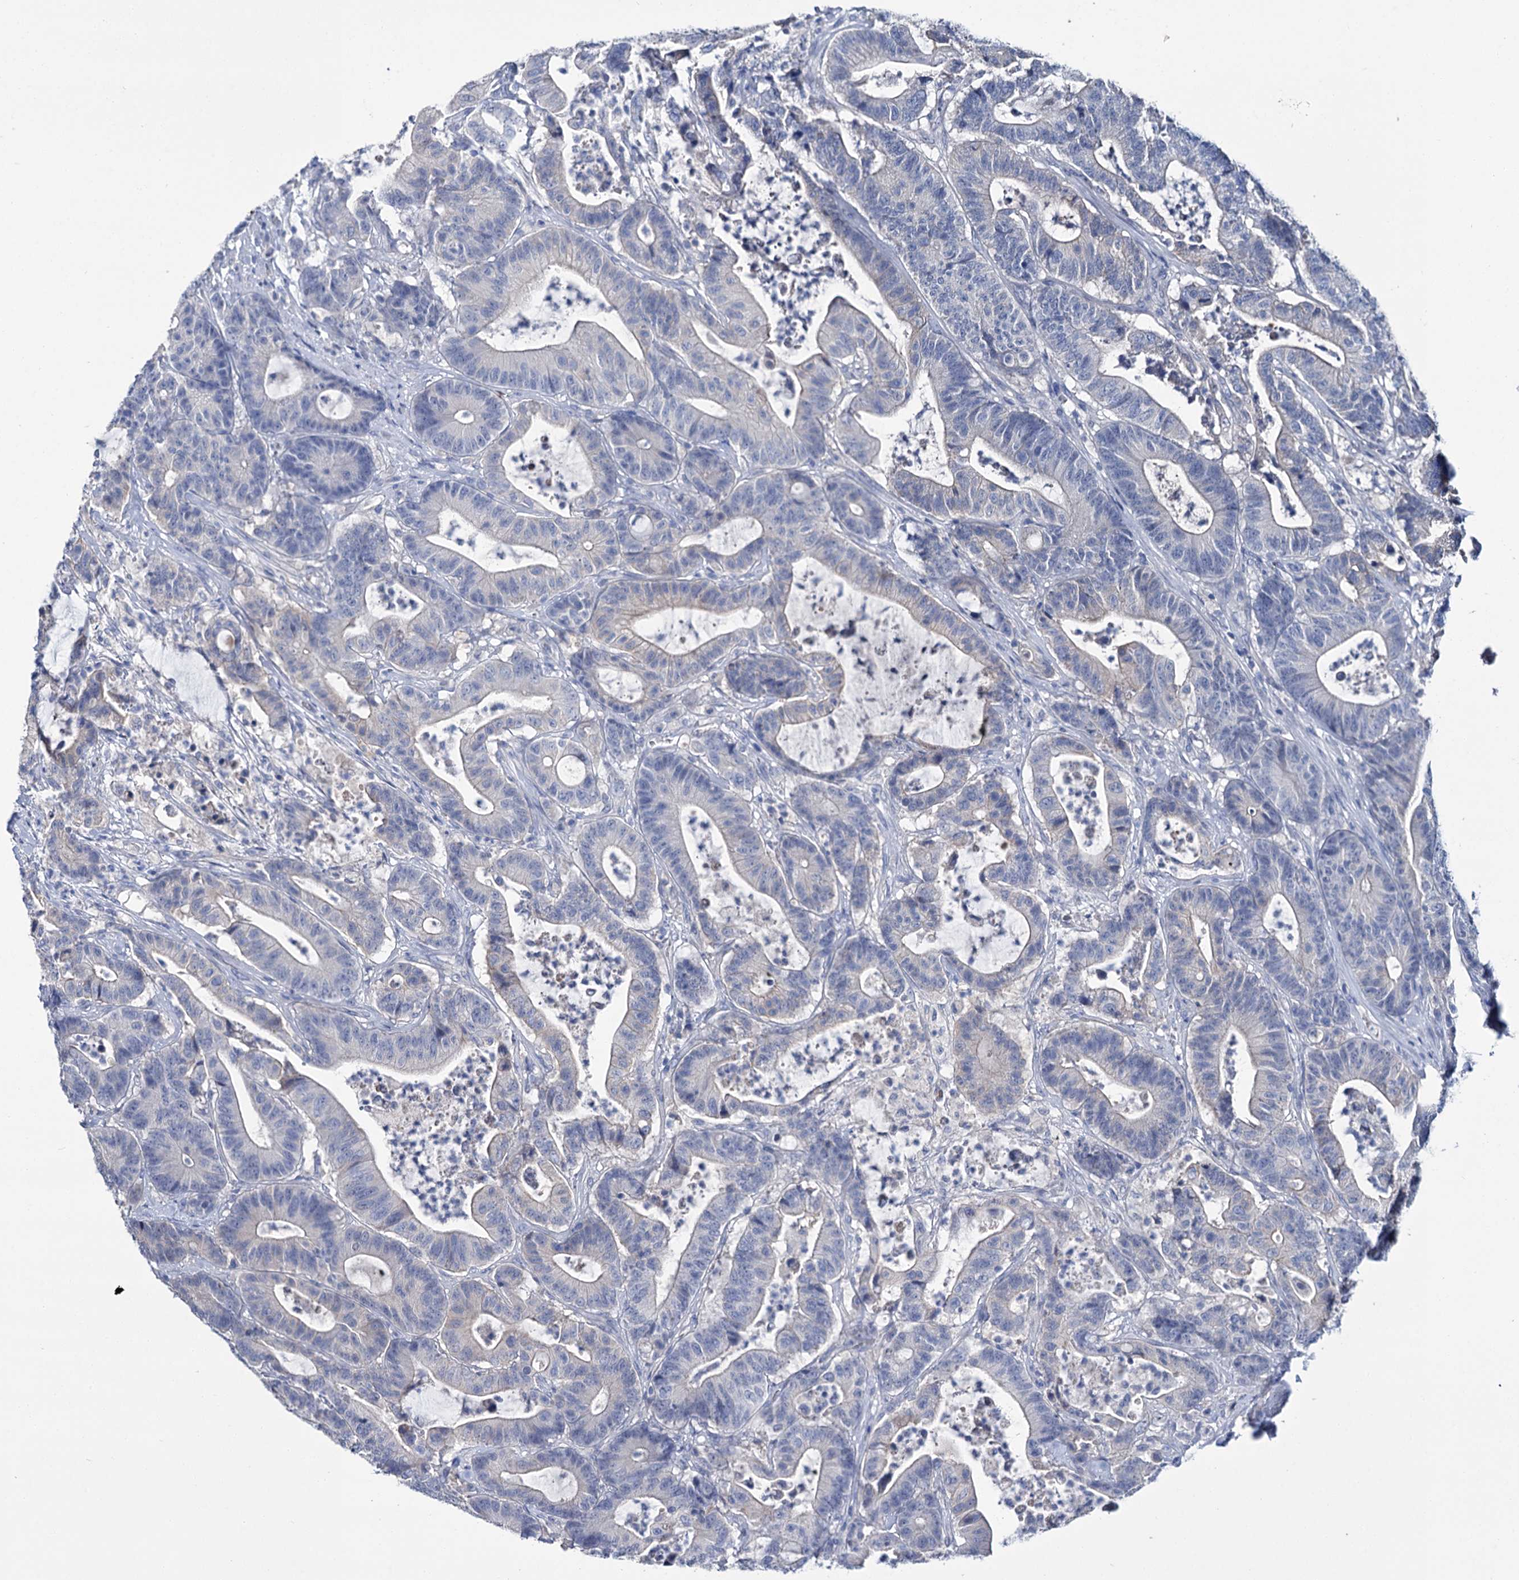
{"staining": {"intensity": "weak", "quantity": "<25%", "location": "cytoplasmic/membranous"}, "tissue": "colorectal cancer", "cell_type": "Tumor cells", "image_type": "cancer", "snomed": [{"axis": "morphology", "description": "Adenocarcinoma, NOS"}, {"axis": "topography", "description": "Colon"}], "caption": "This is an IHC micrograph of colorectal adenocarcinoma. There is no positivity in tumor cells.", "gene": "LYZL4", "patient": {"sex": "female", "age": 84}}